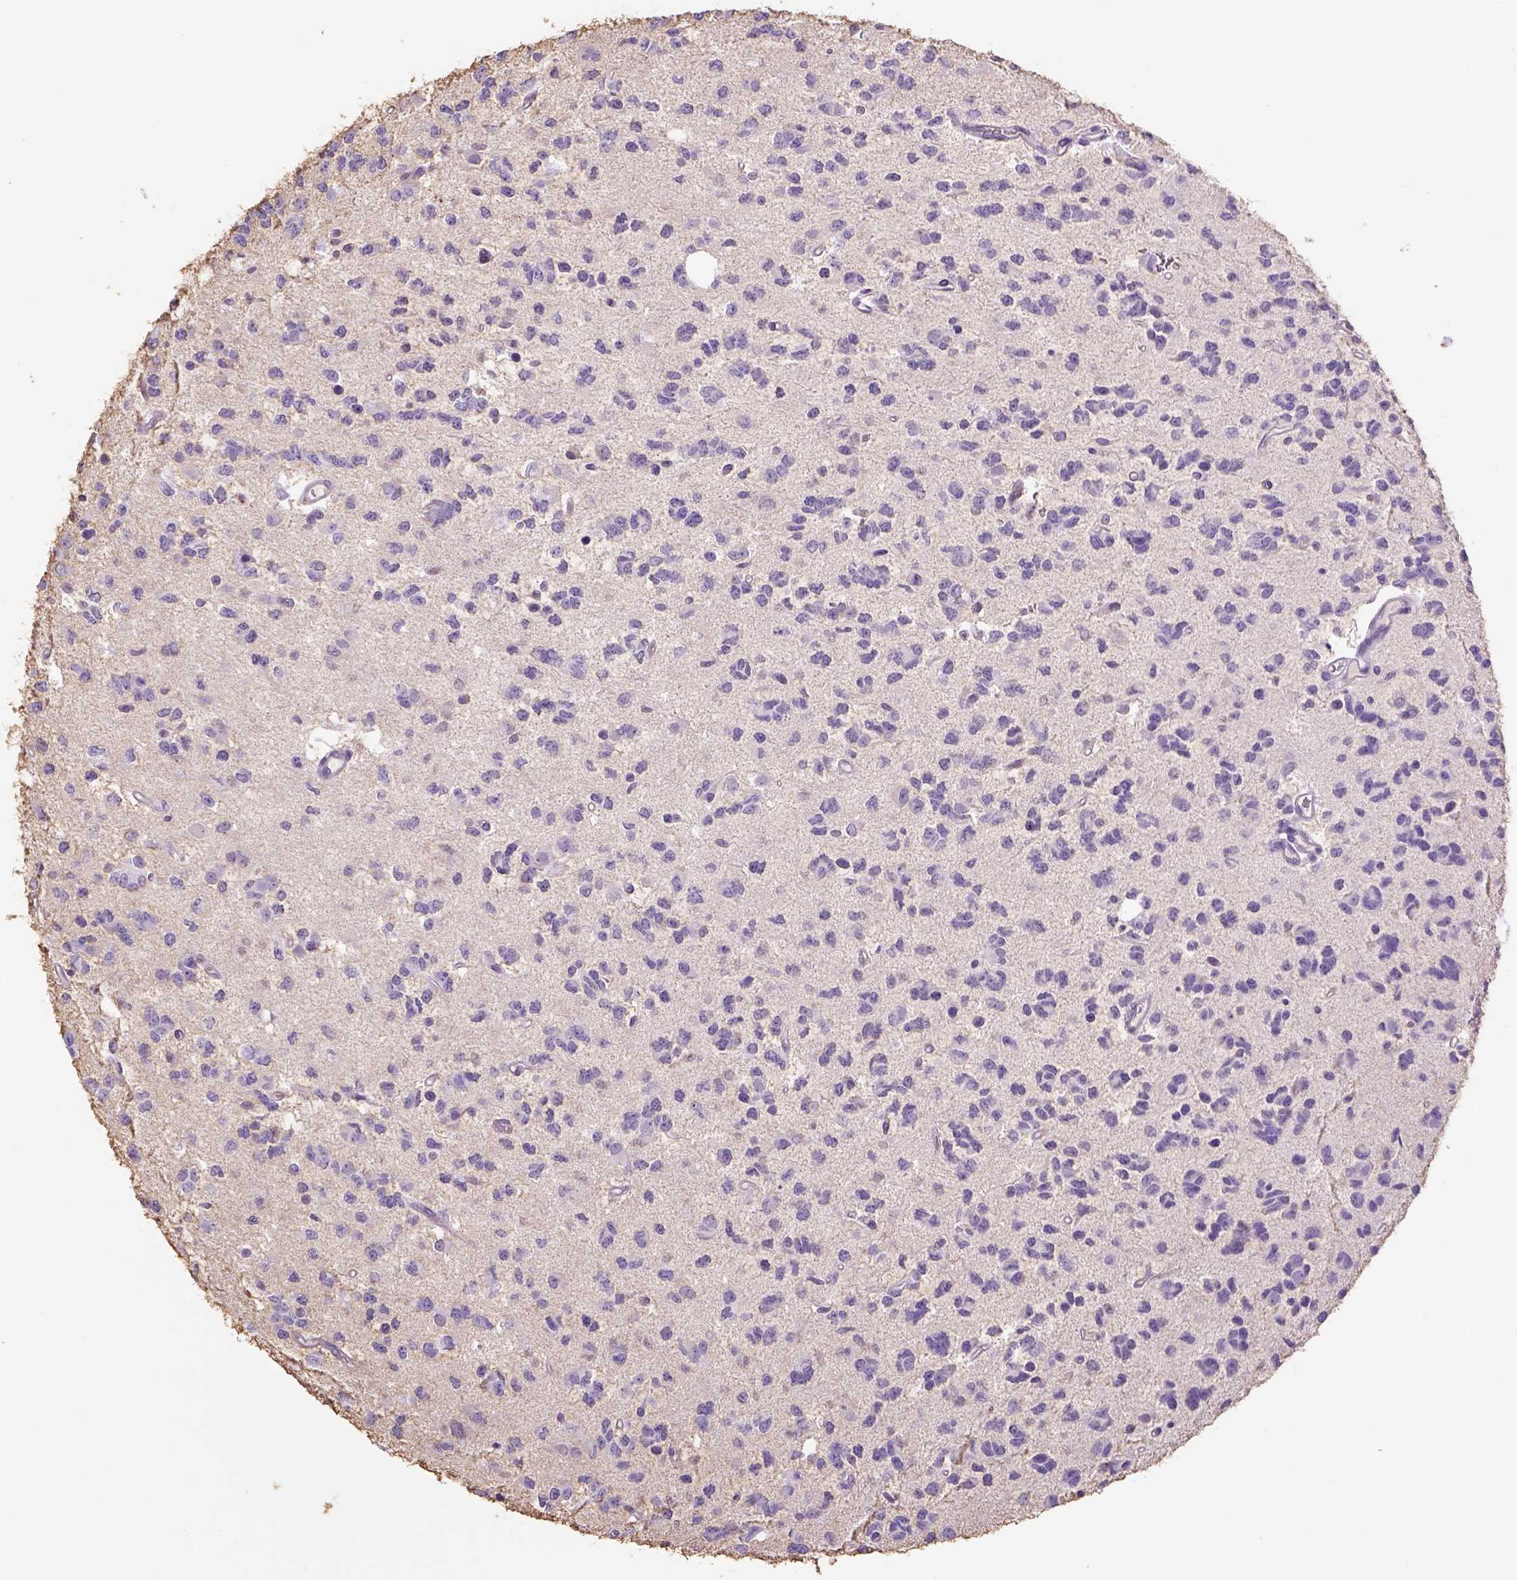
{"staining": {"intensity": "negative", "quantity": "none", "location": "none"}, "tissue": "glioma", "cell_type": "Tumor cells", "image_type": "cancer", "snomed": [{"axis": "morphology", "description": "Glioma, malignant, Low grade"}, {"axis": "topography", "description": "Brain"}], "caption": "This is an immunohistochemistry (IHC) histopathology image of human glioma. There is no expression in tumor cells.", "gene": "DBH", "patient": {"sex": "female", "age": 45}}